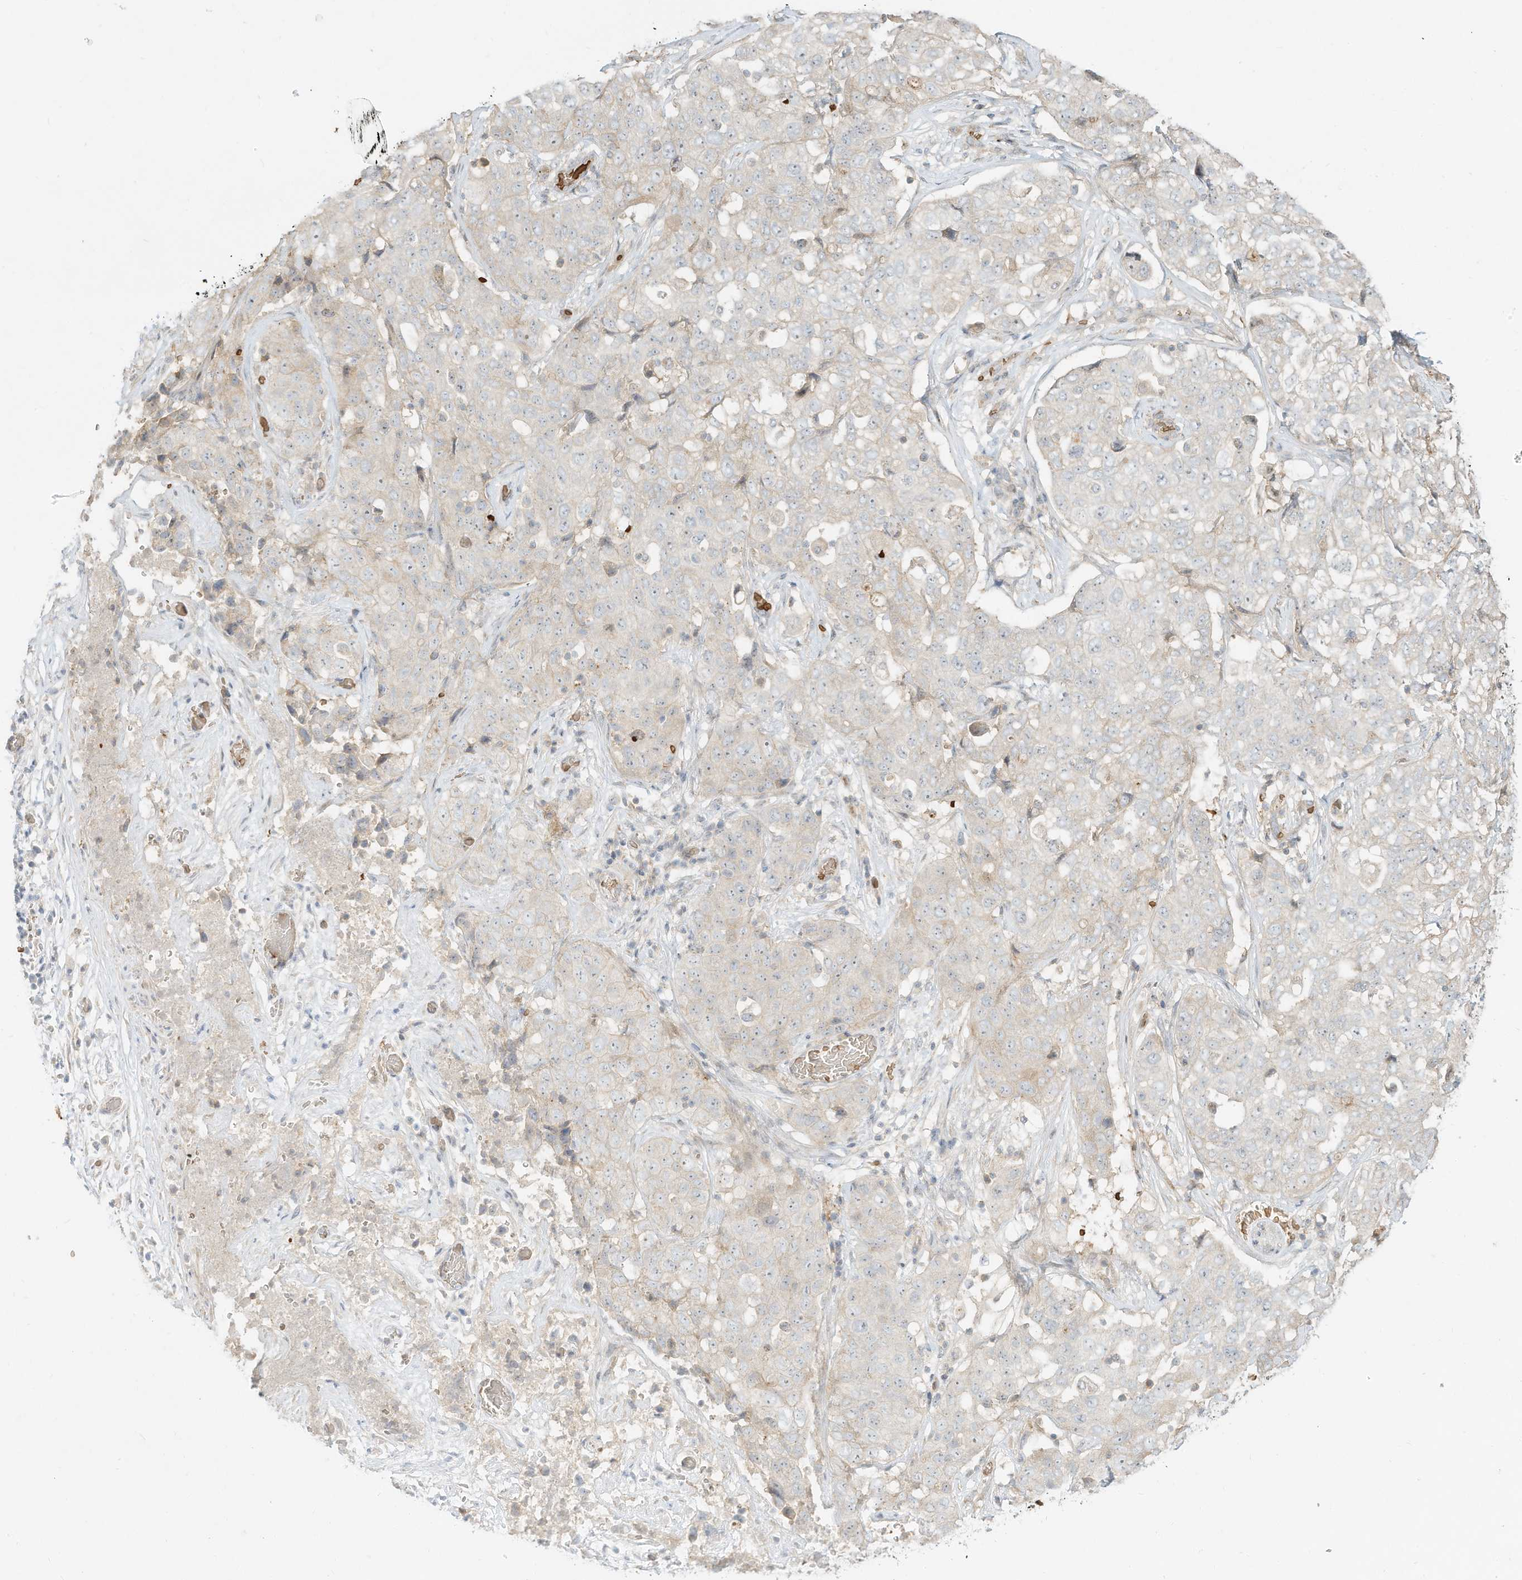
{"staining": {"intensity": "weak", "quantity": "25%-75%", "location": "cytoplasmic/membranous"}, "tissue": "stomach cancer", "cell_type": "Tumor cells", "image_type": "cancer", "snomed": [{"axis": "morphology", "description": "Normal tissue, NOS"}, {"axis": "morphology", "description": "Adenocarcinoma, NOS"}, {"axis": "topography", "description": "Lymph node"}, {"axis": "topography", "description": "Stomach"}], "caption": "DAB immunohistochemical staining of human adenocarcinoma (stomach) demonstrates weak cytoplasmic/membranous protein positivity in about 25%-75% of tumor cells.", "gene": "OFD1", "patient": {"sex": "male", "age": 48}}